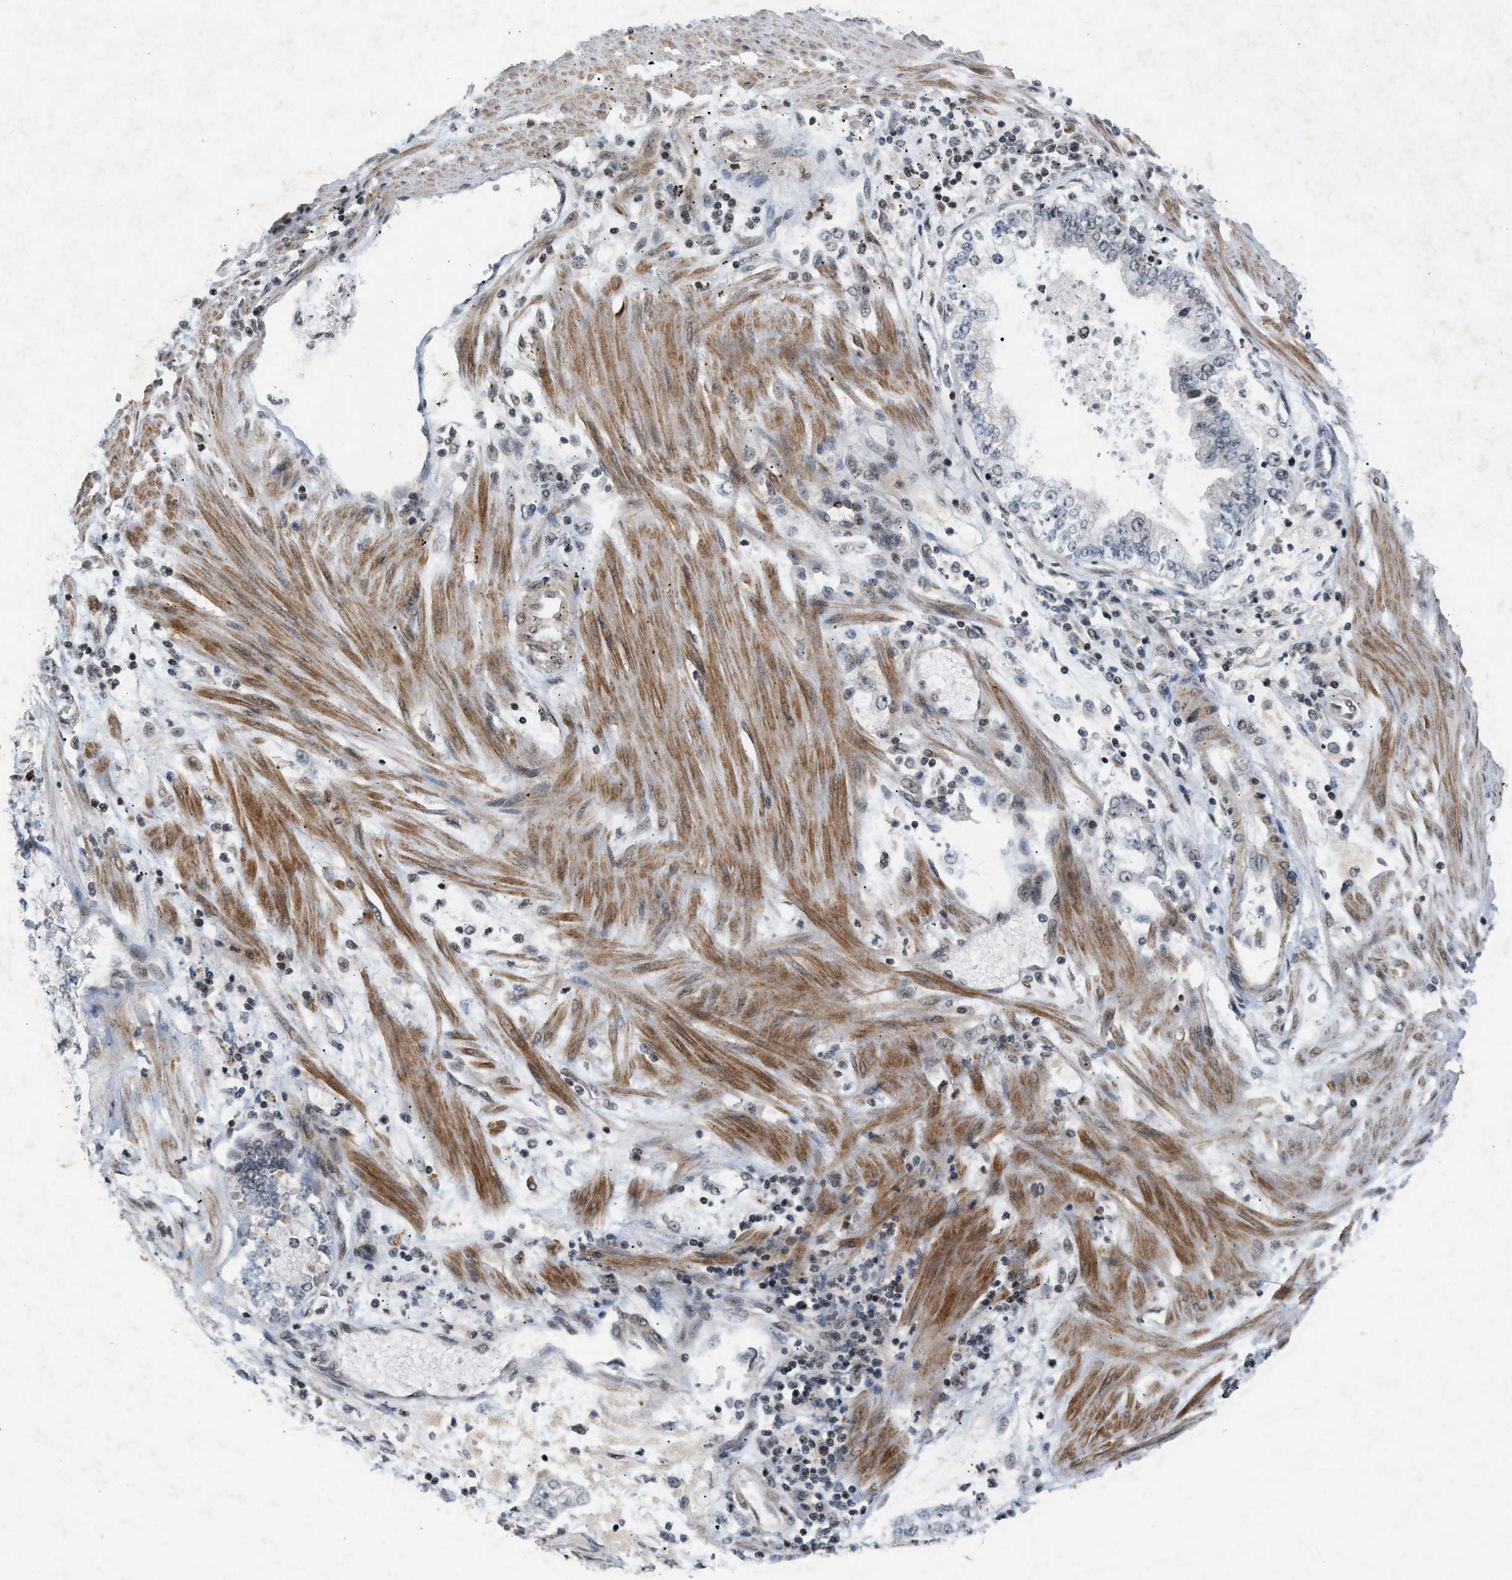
{"staining": {"intensity": "negative", "quantity": "none", "location": "none"}, "tissue": "stomach cancer", "cell_type": "Tumor cells", "image_type": "cancer", "snomed": [{"axis": "morphology", "description": "Adenocarcinoma, NOS"}, {"axis": "topography", "description": "Stomach"}], "caption": "There is no significant staining in tumor cells of stomach cancer.", "gene": "ZPR1", "patient": {"sex": "male", "age": 76}}